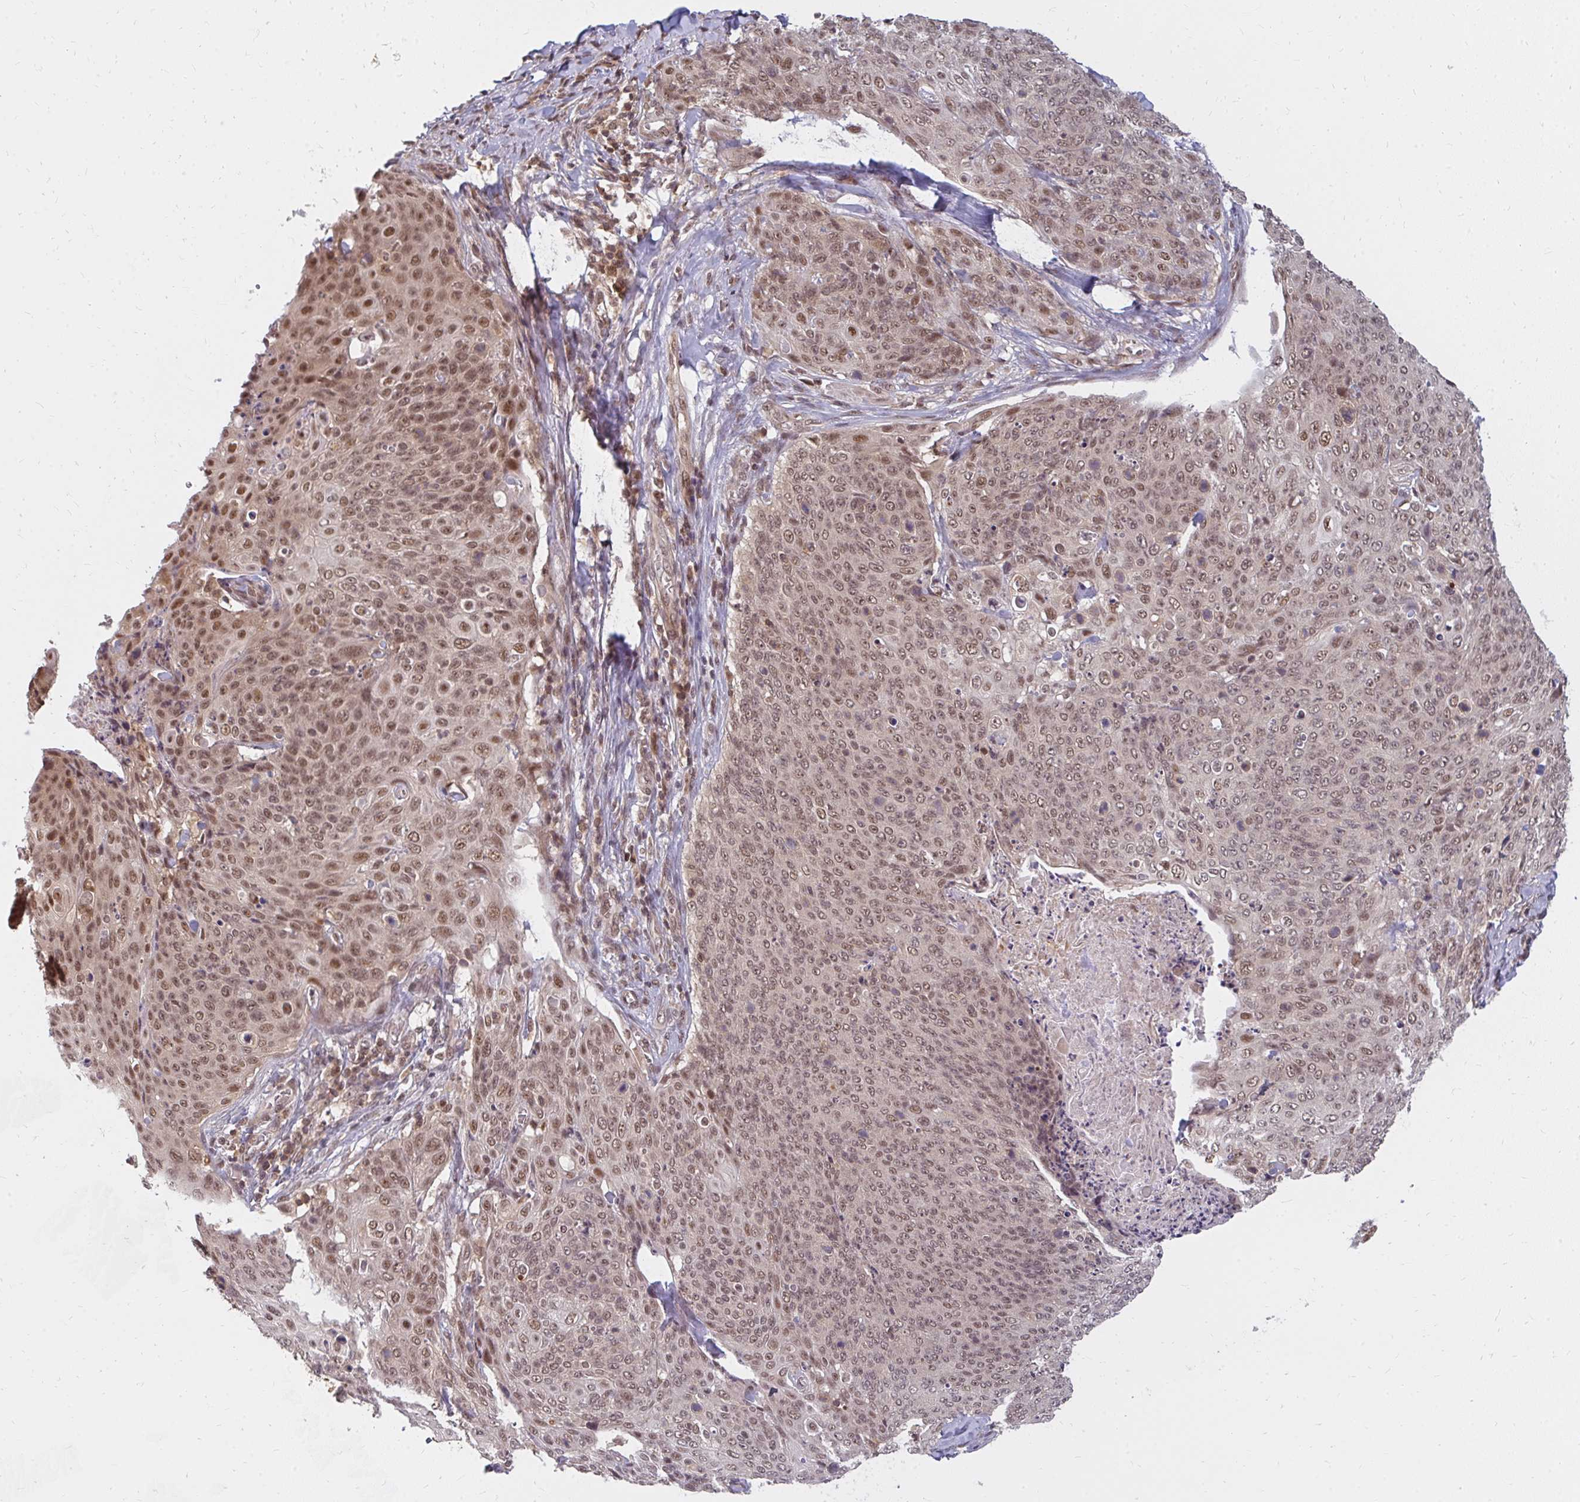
{"staining": {"intensity": "moderate", "quantity": ">75%", "location": "nuclear"}, "tissue": "skin cancer", "cell_type": "Tumor cells", "image_type": "cancer", "snomed": [{"axis": "morphology", "description": "Squamous cell carcinoma, NOS"}, {"axis": "topography", "description": "Skin"}, {"axis": "topography", "description": "Vulva"}], "caption": "A micrograph of human skin cancer stained for a protein demonstrates moderate nuclear brown staining in tumor cells.", "gene": "GTF3C6", "patient": {"sex": "female", "age": 85}}